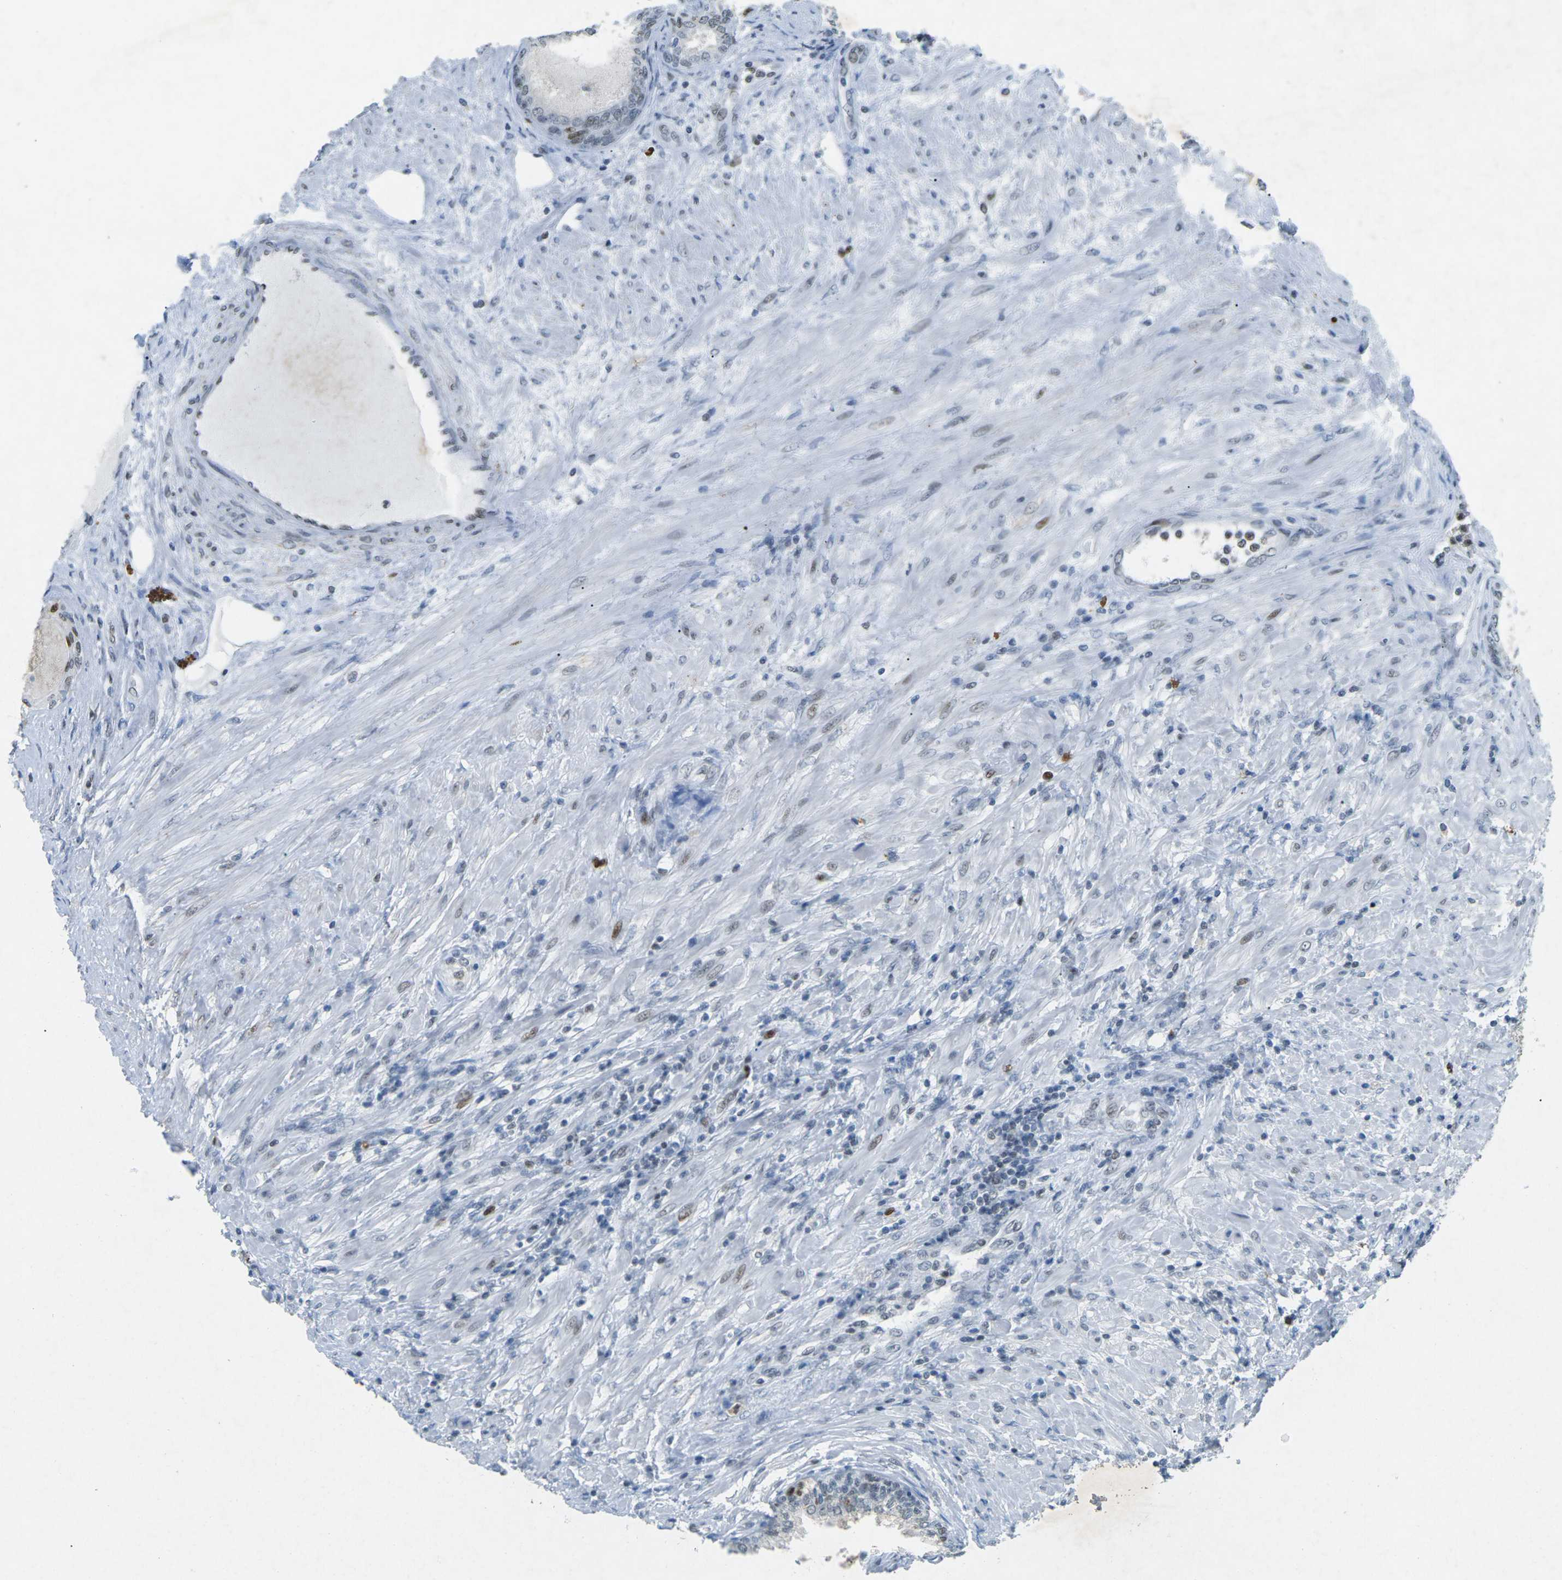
{"staining": {"intensity": "strong", "quantity": "<25%", "location": "nuclear"}, "tissue": "prostate", "cell_type": "Glandular cells", "image_type": "normal", "snomed": [{"axis": "morphology", "description": "Normal tissue, NOS"}, {"axis": "topography", "description": "Prostate"}], "caption": "Normal prostate exhibits strong nuclear expression in approximately <25% of glandular cells, visualized by immunohistochemistry.", "gene": "RB1", "patient": {"sex": "male", "age": 76}}